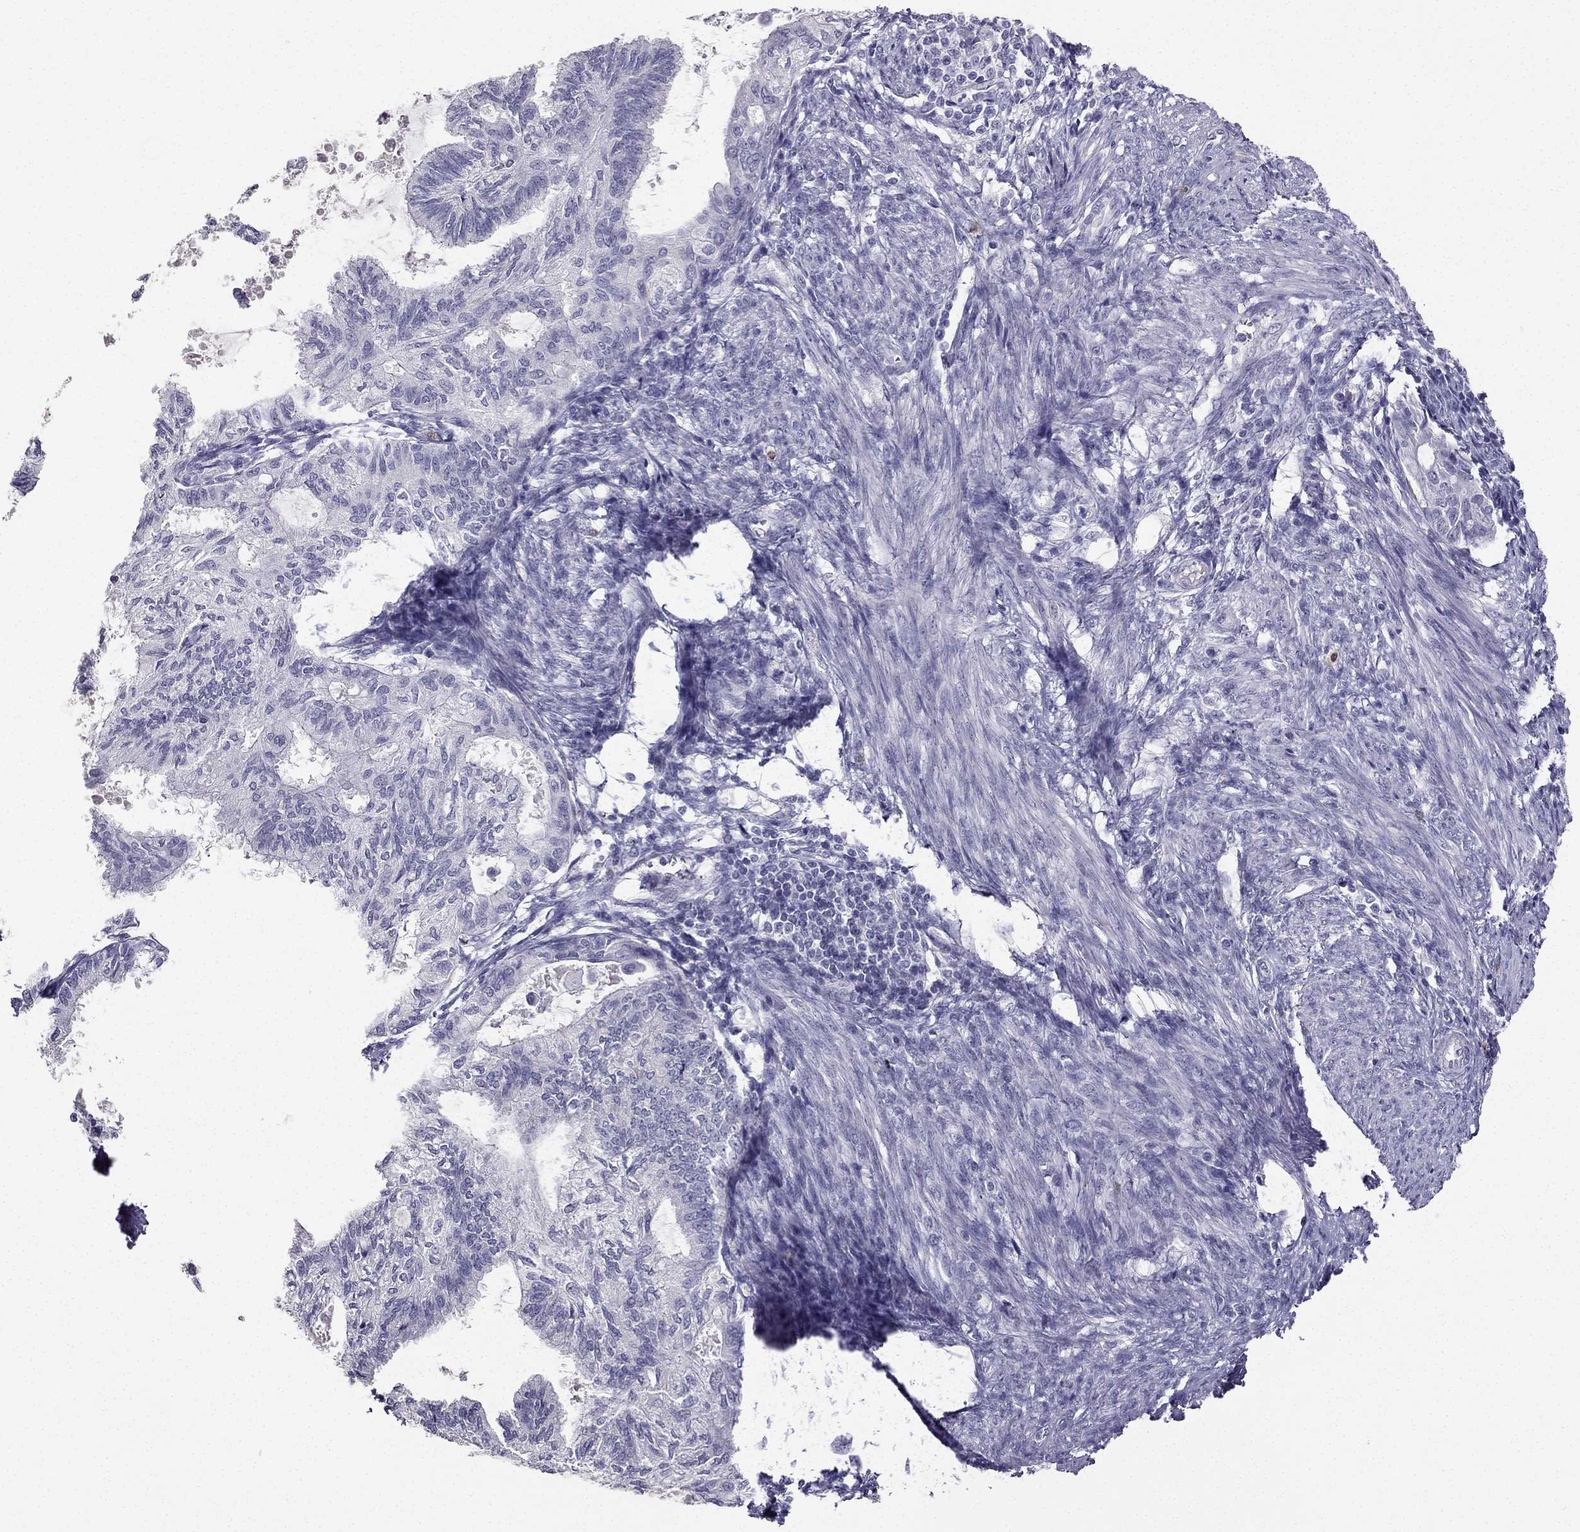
{"staining": {"intensity": "negative", "quantity": "none", "location": "none"}, "tissue": "endometrial cancer", "cell_type": "Tumor cells", "image_type": "cancer", "snomed": [{"axis": "morphology", "description": "Adenocarcinoma, NOS"}, {"axis": "topography", "description": "Endometrium"}], "caption": "This is a micrograph of IHC staining of adenocarcinoma (endometrial), which shows no staining in tumor cells.", "gene": "CALB2", "patient": {"sex": "female", "age": 86}}